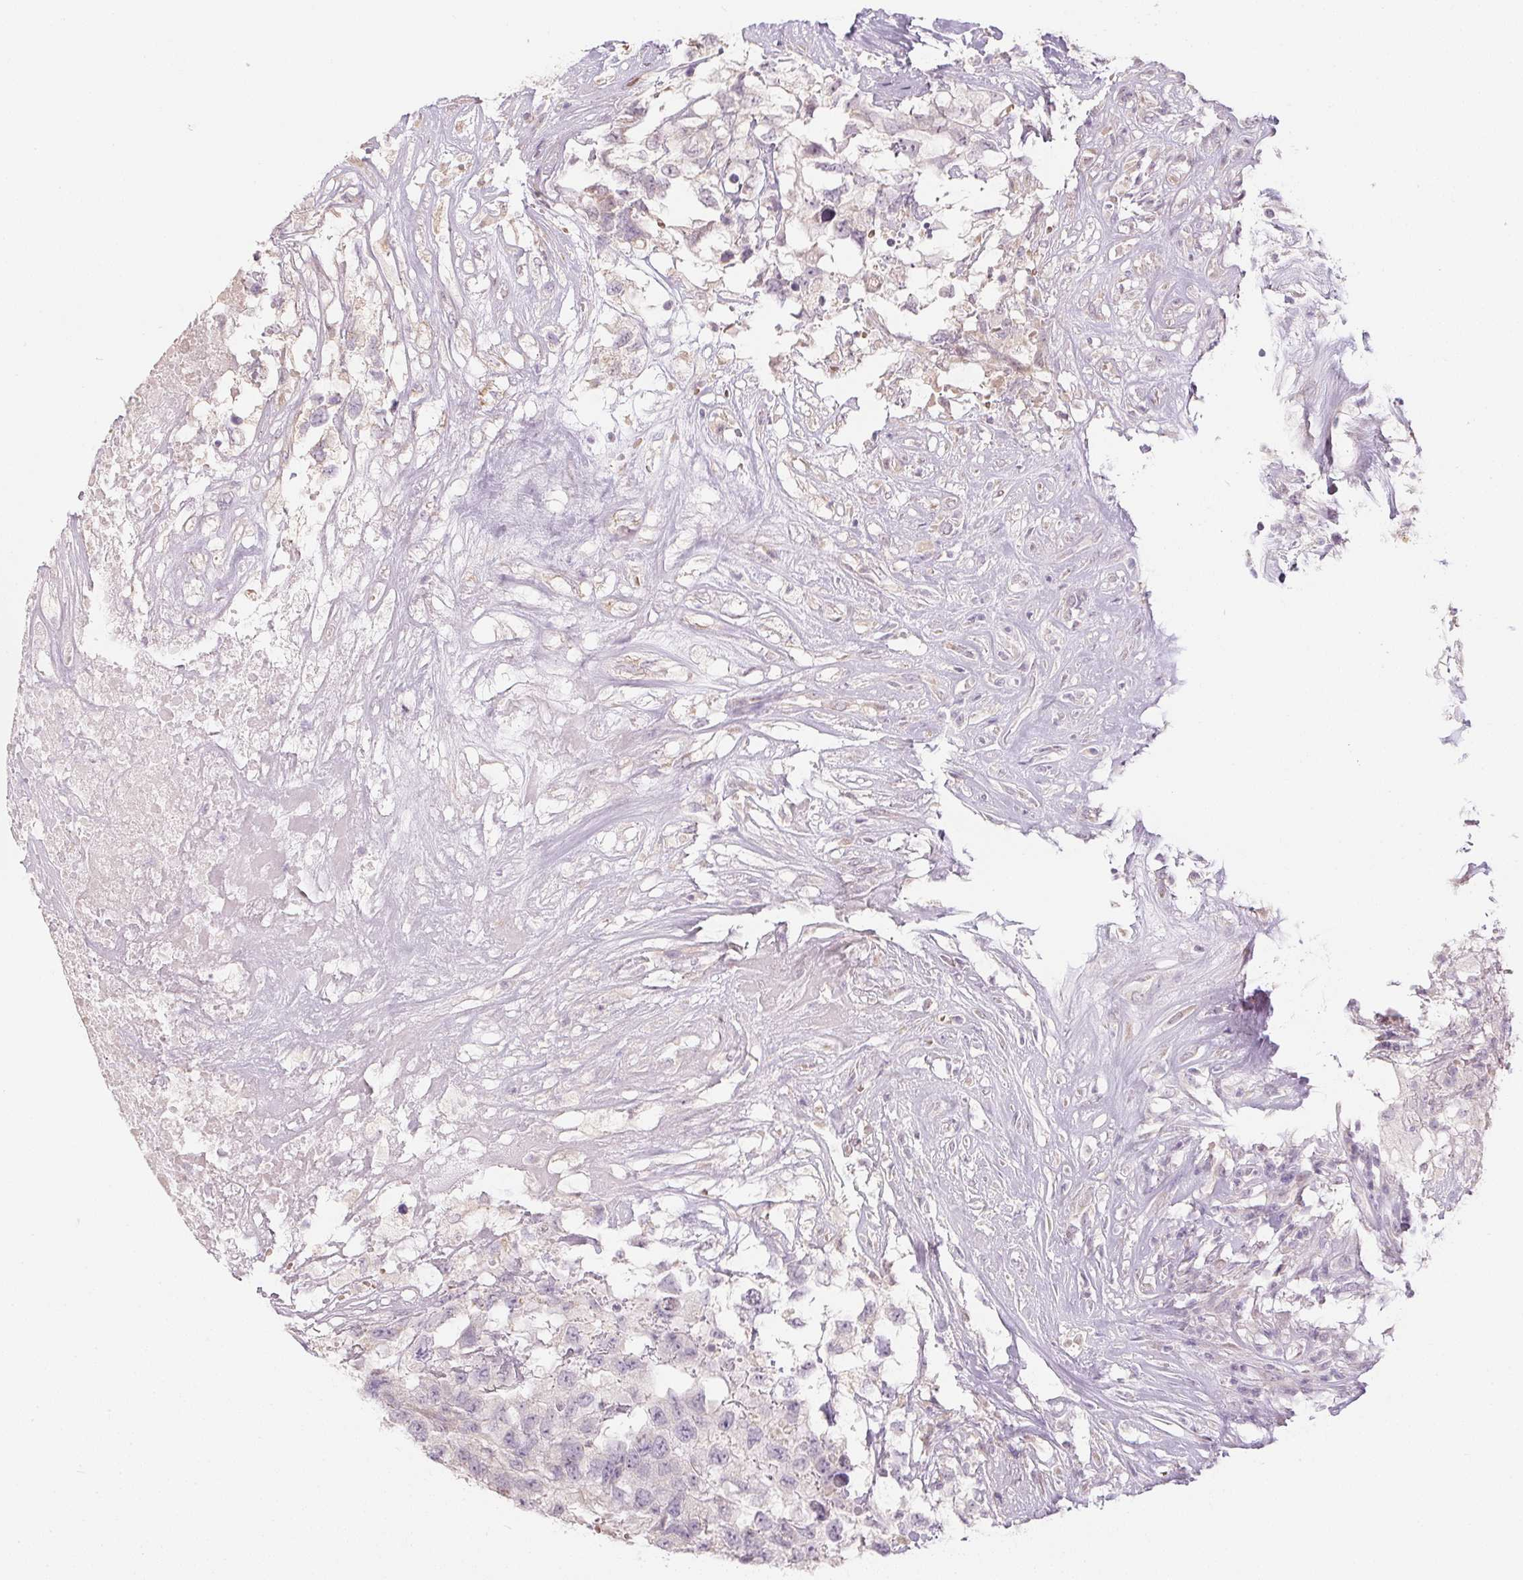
{"staining": {"intensity": "negative", "quantity": "none", "location": "none"}, "tissue": "testis cancer", "cell_type": "Tumor cells", "image_type": "cancer", "snomed": [{"axis": "morphology", "description": "Carcinoma, Embryonal, NOS"}, {"axis": "topography", "description": "Testis"}], "caption": "Testis embryonal carcinoma was stained to show a protein in brown. There is no significant positivity in tumor cells. (DAB (3,3'-diaminobenzidine) immunohistochemistry (IHC) visualized using brightfield microscopy, high magnification).", "gene": "CTCFL", "patient": {"sex": "male", "age": 83}}